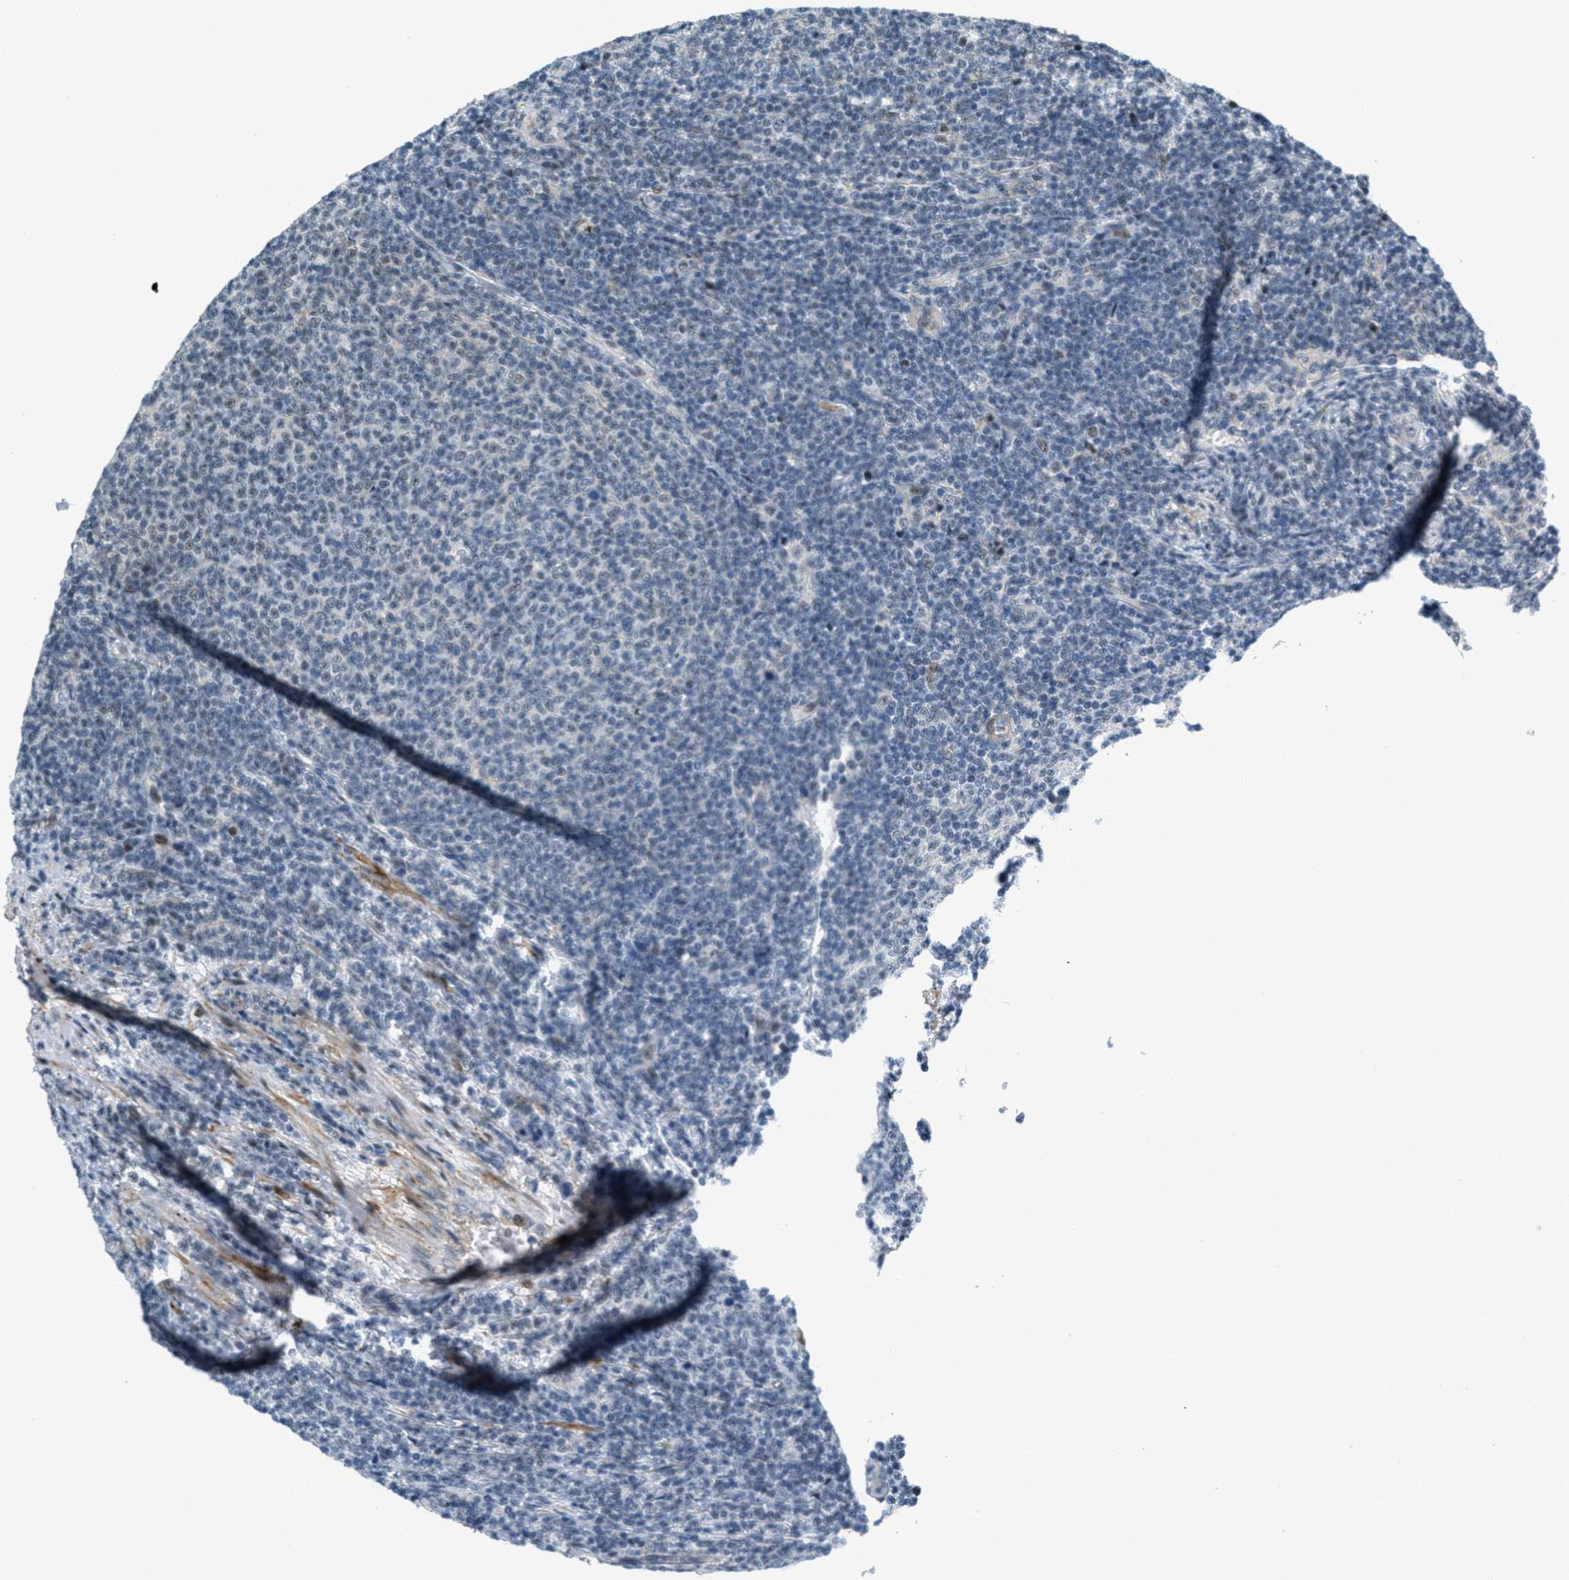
{"staining": {"intensity": "negative", "quantity": "none", "location": "none"}, "tissue": "lymphoma", "cell_type": "Tumor cells", "image_type": "cancer", "snomed": [{"axis": "morphology", "description": "Malignant lymphoma, non-Hodgkin's type, Low grade"}, {"axis": "topography", "description": "Lymph node"}], "caption": "Immunohistochemistry photomicrograph of human malignant lymphoma, non-Hodgkin's type (low-grade) stained for a protein (brown), which exhibits no expression in tumor cells. (DAB (3,3'-diaminobenzidine) immunohistochemistry visualized using brightfield microscopy, high magnification).", "gene": "ZDHHC23", "patient": {"sex": "male", "age": 66}}